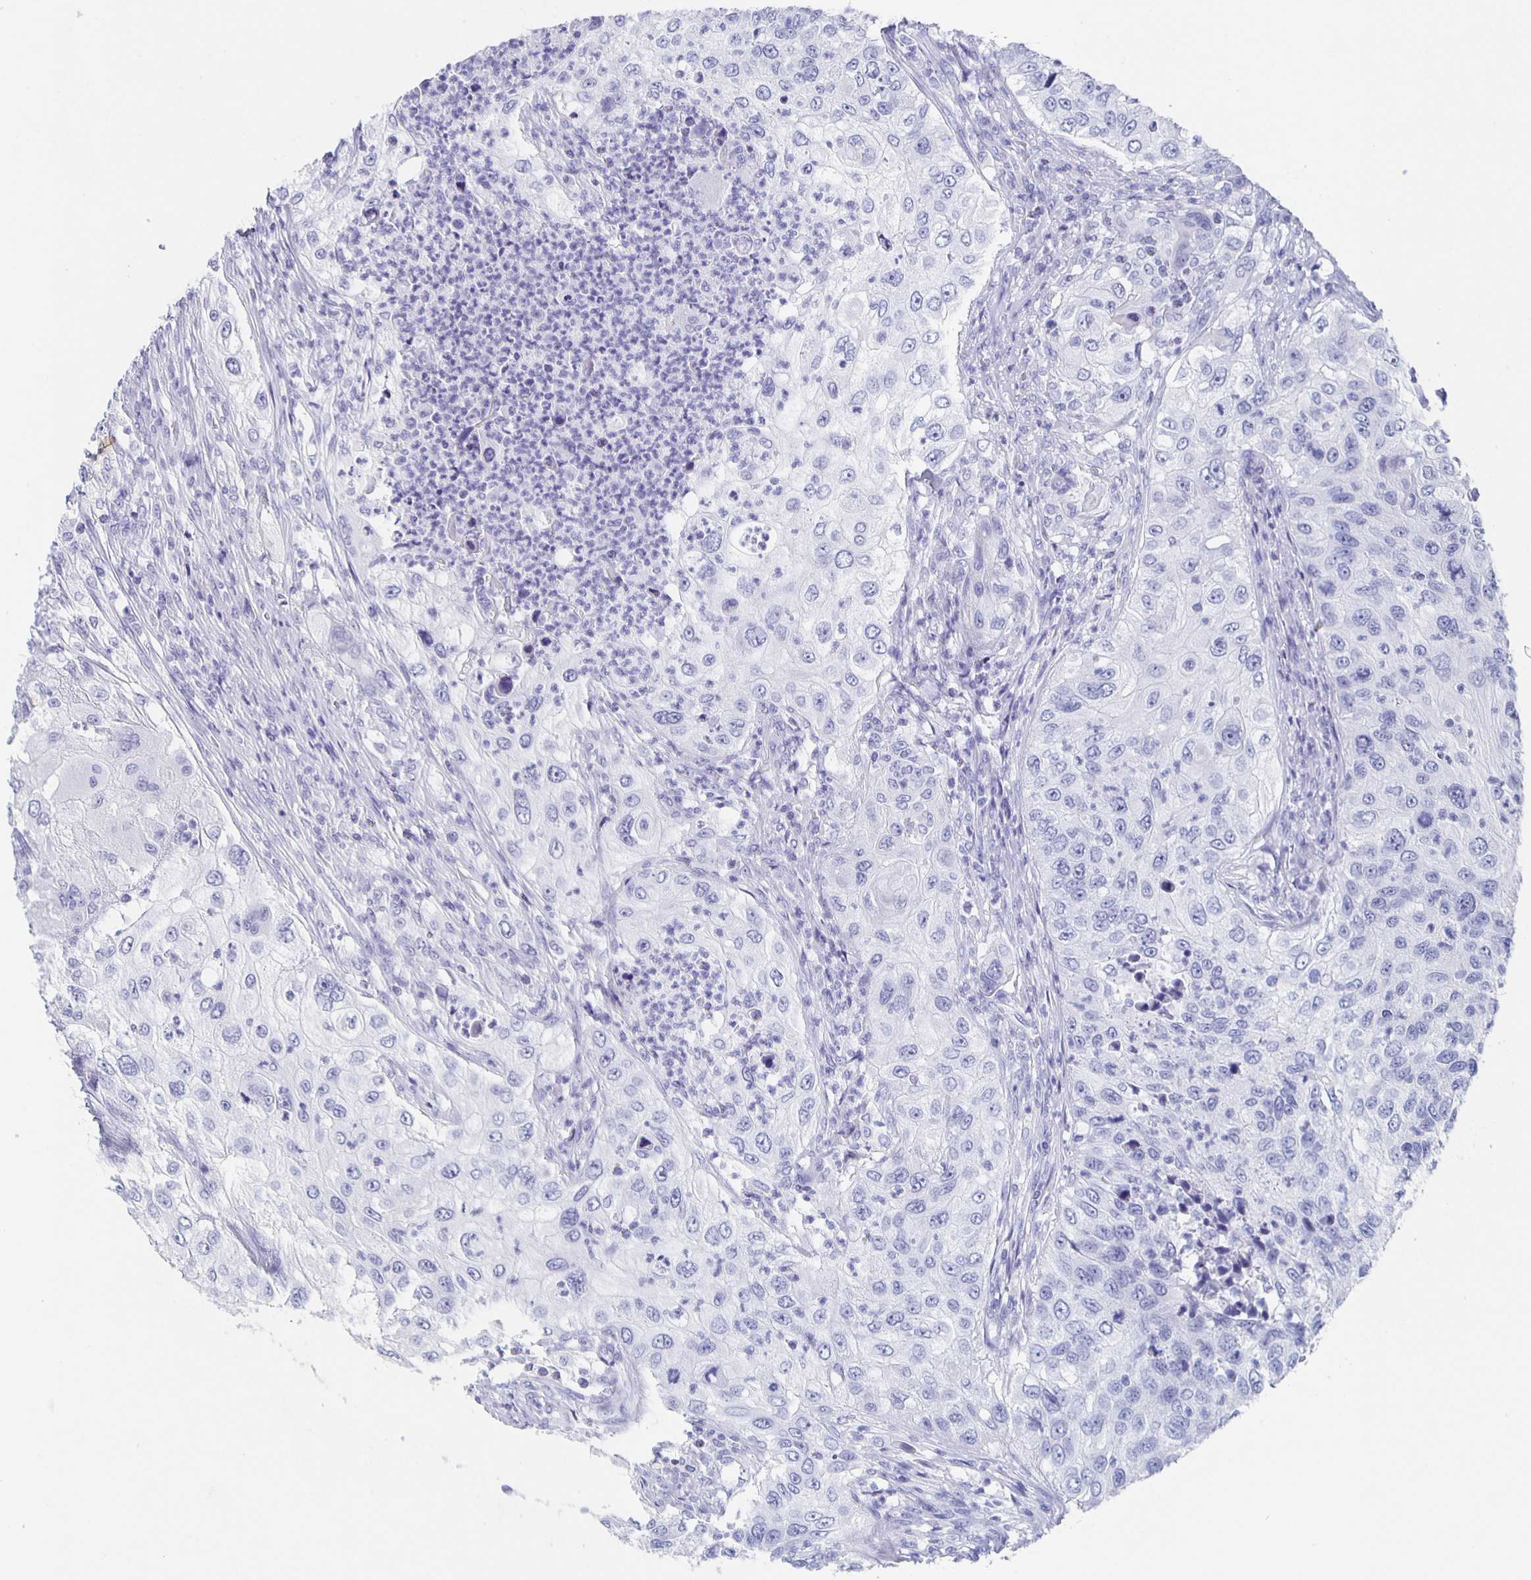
{"staining": {"intensity": "negative", "quantity": "none", "location": "none"}, "tissue": "urothelial cancer", "cell_type": "Tumor cells", "image_type": "cancer", "snomed": [{"axis": "morphology", "description": "Urothelial carcinoma, High grade"}, {"axis": "topography", "description": "Urinary bladder"}], "caption": "A micrograph of human urothelial cancer is negative for staining in tumor cells.", "gene": "SLC34A2", "patient": {"sex": "female", "age": 60}}